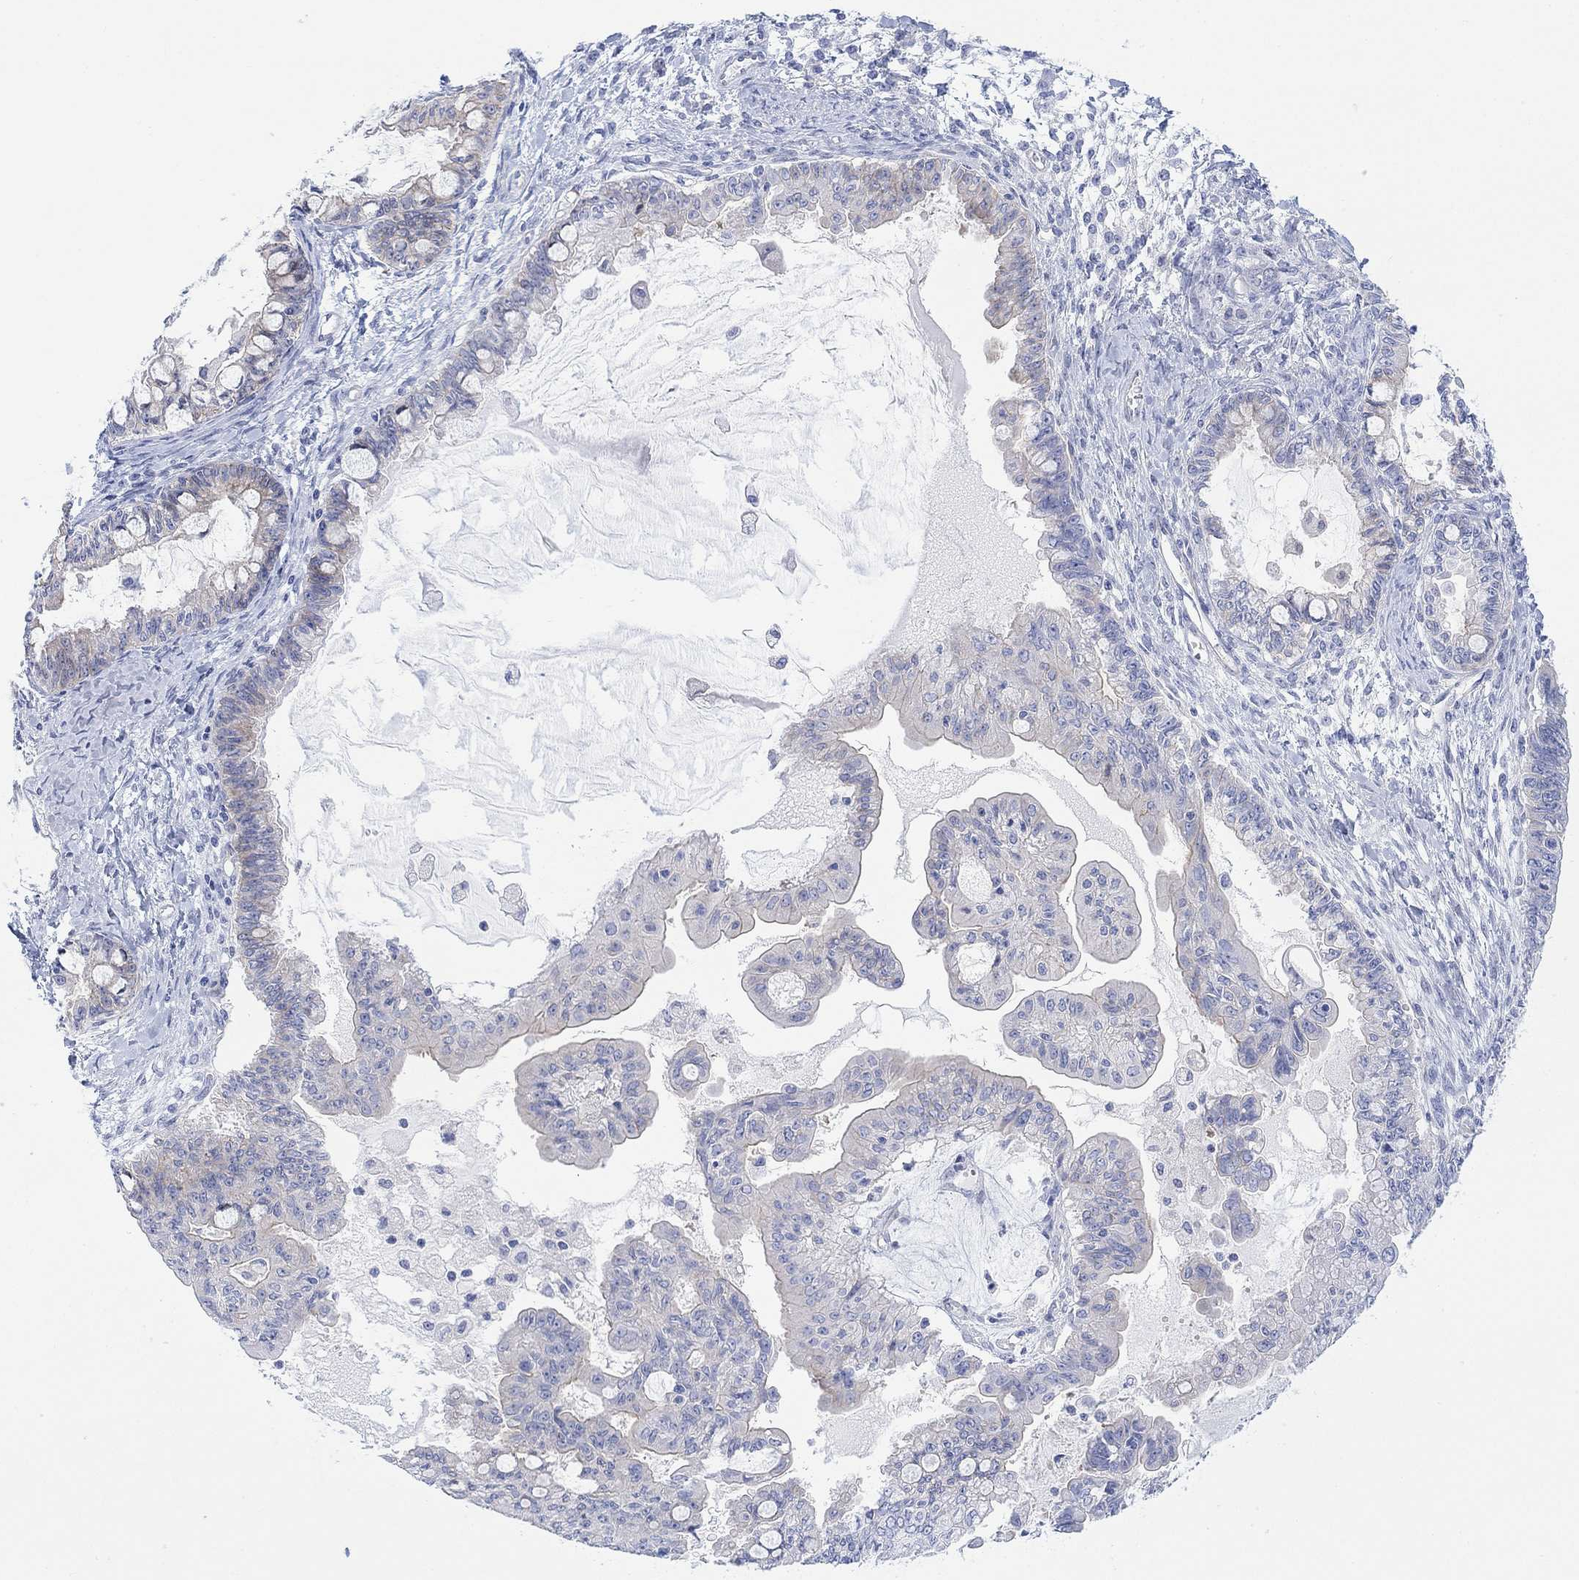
{"staining": {"intensity": "weak", "quantity": "<25%", "location": "cytoplasmic/membranous"}, "tissue": "ovarian cancer", "cell_type": "Tumor cells", "image_type": "cancer", "snomed": [{"axis": "morphology", "description": "Cystadenocarcinoma, mucinous, NOS"}, {"axis": "topography", "description": "Ovary"}], "caption": "Immunohistochemical staining of ovarian mucinous cystadenocarcinoma exhibits no significant staining in tumor cells. (Brightfield microscopy of DAB (3,3'-diaminobenzidine) immunohistochemistry (IHC) at high magnification).", "gene": "TLDC2", "patient": {"sex": "female", "age": 63}}